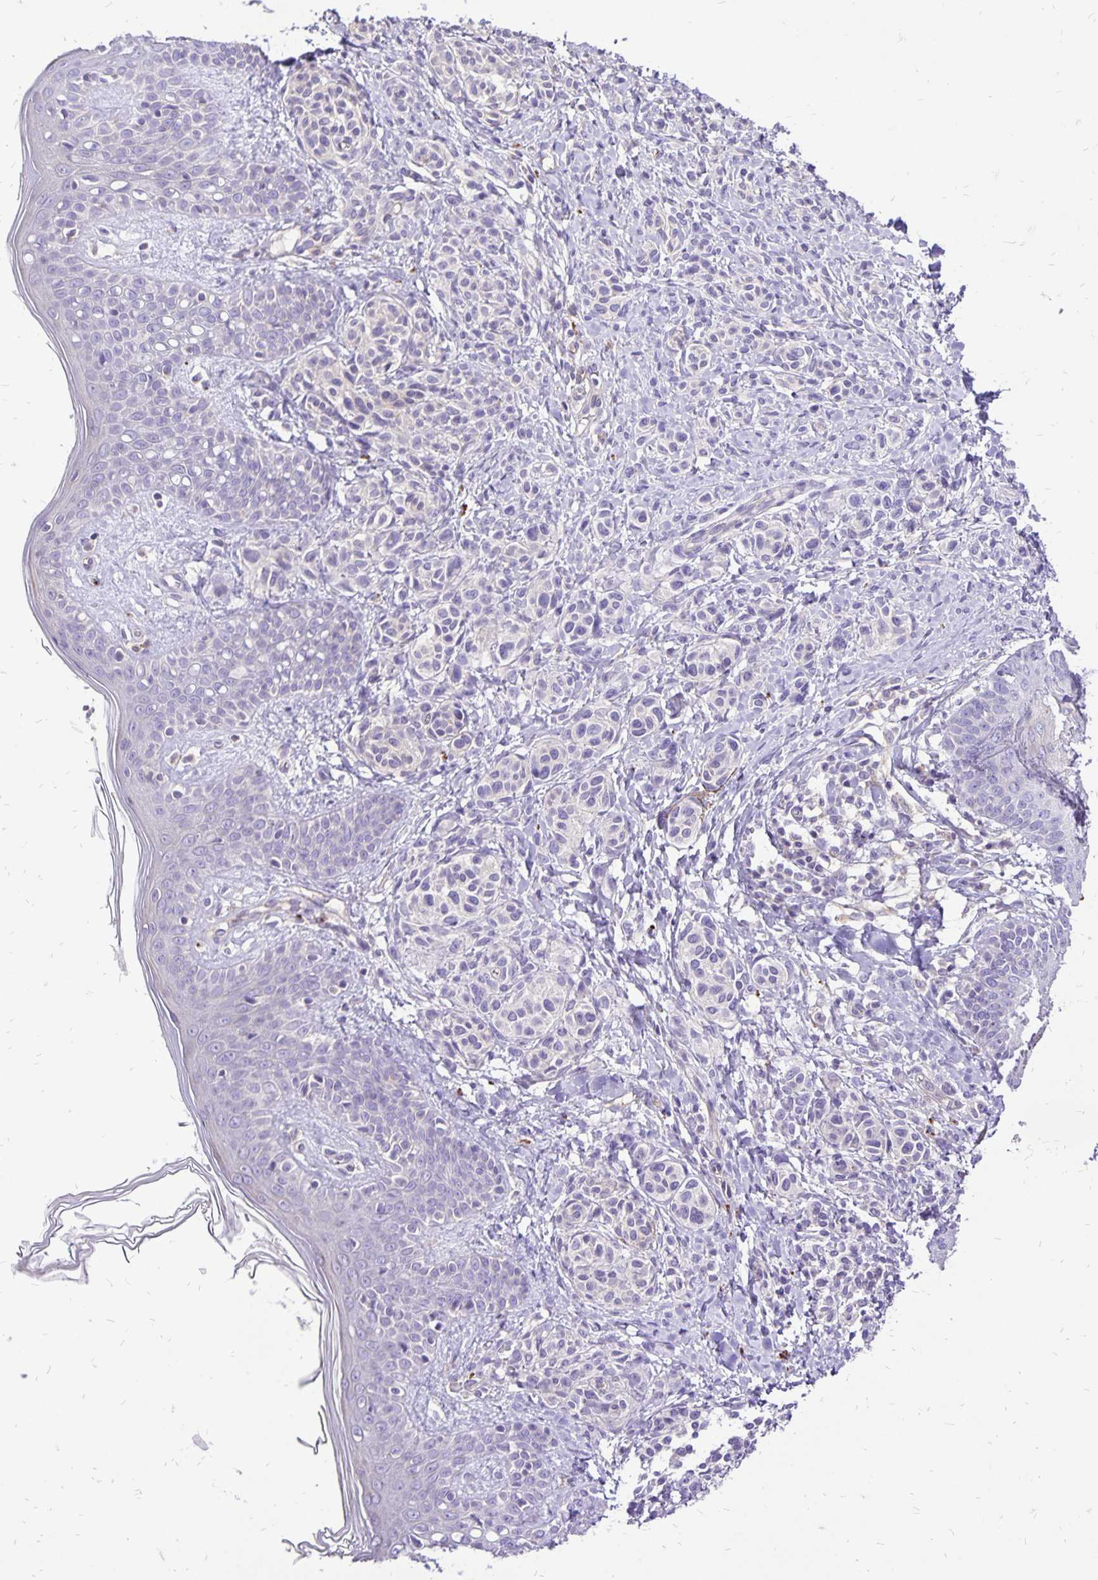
{"staining": {"intensity": "negative", "quantity": "none", "location": "none"}, "tissue": "skin", "cell_type": "Fibroblasts", "image_type": "normal", "snomed": [{"axis": "morphology", "description": "Normal tissue, NOS"}, {"axis": "topography", "description": "Skin"}], "caption": "Immunohistochemistry (IHC) of normal human skin reveals no expression in fibroblasts. Nuclei are stained in blue.", "gene": "EIF5A", "patient": {"sex": "male", "age": 16}}